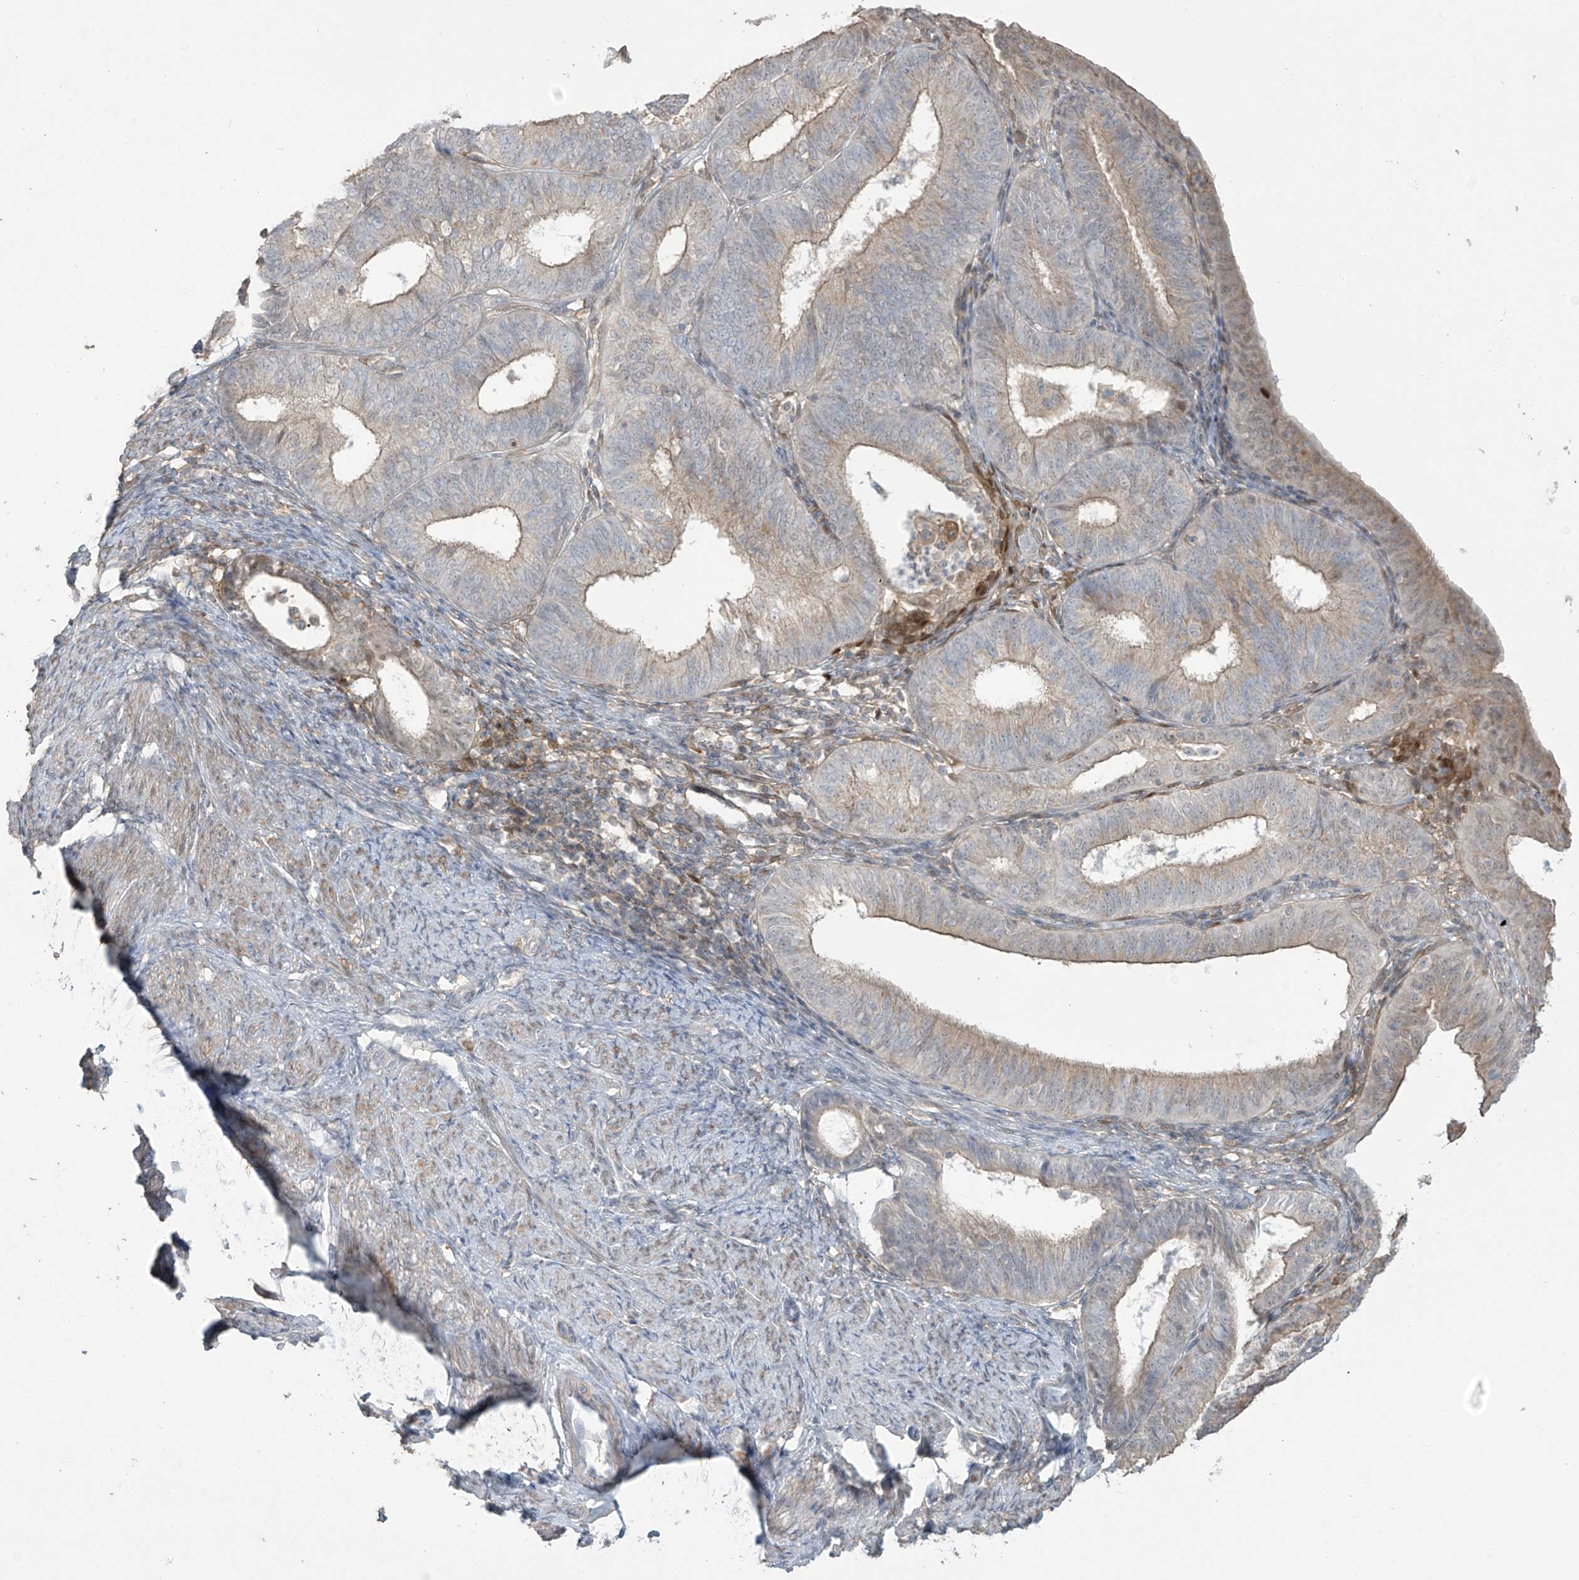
{"staining": {"intensity": "weak", "quantity": "<25%", "location": "cytoplasmic/membranous"}, "tissue": "endometrial cancer", "cell_type": "Tumor cells", "image_type": "cancer", "snomed": [{"axis": "morphology", "description": "Adenocarcinoma, NOS"}, {"axis": "topography", "description": "Endometrium"}], "caption": "Endometrial adenocarcinoma stained for a protein using immunohistochemistry (IHC) shows no staining tumor cells.", "gene": "TAGAP", "patient": {"sex": "female", "age": 51}}